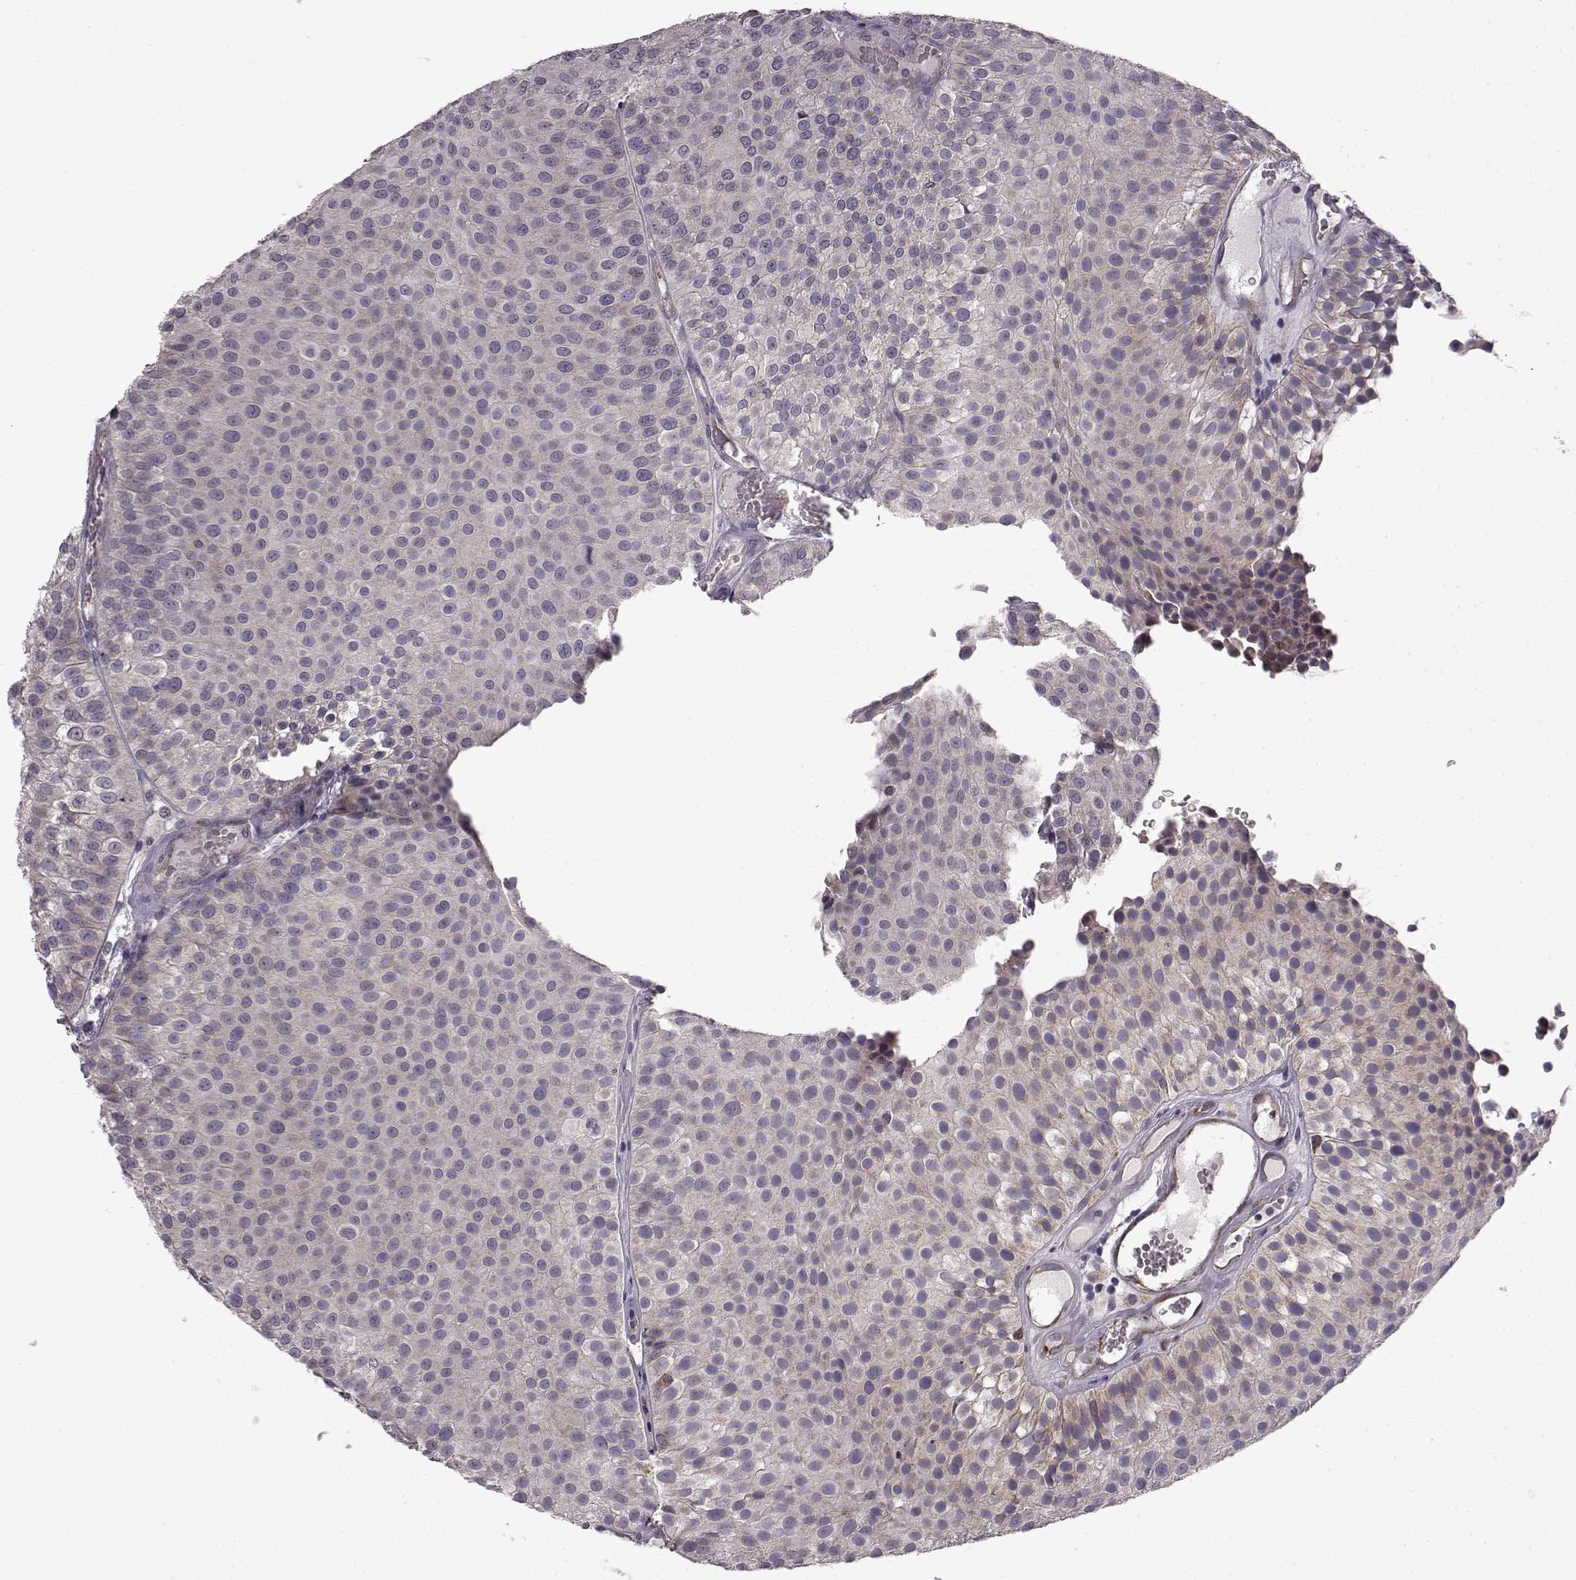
{"staining": {"intensity": "negative", "quantity": "none", "location": "none"}, "tissue": "urothelial cancer", "cell_type": "Tumor cells", "image_type": "cancer", "snomed": [{"axis": "morphology", "description": "Urothelial carcinoma, Low grade"}, {"axis": "topography", "description": "Urinary bladder"}], "caption": "Immunohistochemical staining of low-grade urothelial carcinoma reveals no significant expression in tumor cells. (DAB immunohistochemistry, high magnification).", "gene": "B3GNT6", "patient": {"sex": "female", "age": 87}}